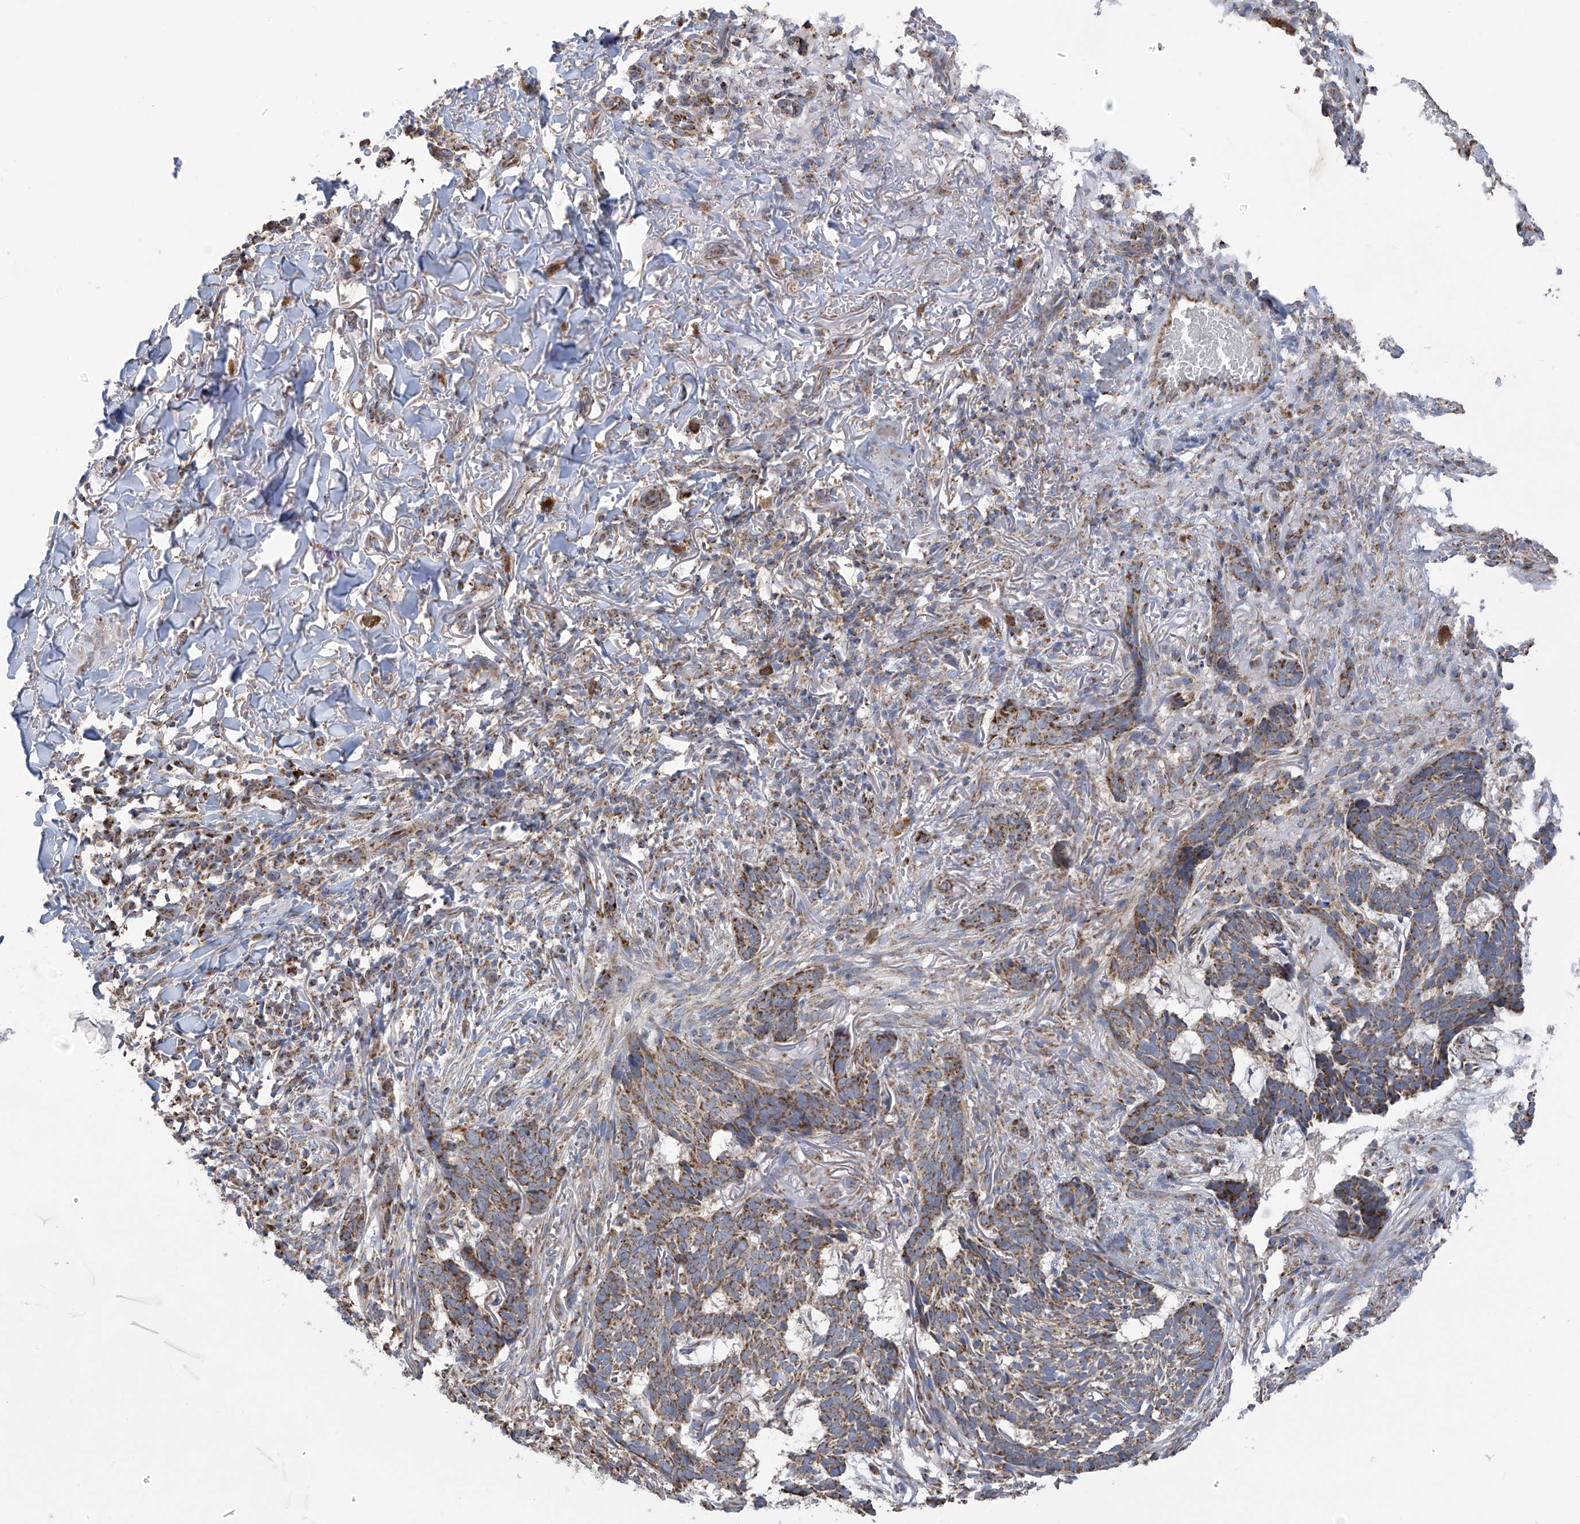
{"staining": {"intensity": "moderate", "quantity": ">75%", "location": "cytoplasmic/membranous"}, "tissue": "skin cancer", "cell_type": "Tumor cells", "image_type": "cancer", "snomed": [{"axis": "morphology", "description": "Basal cell carcinoma"}, {"axis": "topography", "description": "Skin"}], "caption": "A high-resolution photomicrograph shows IHC staining of basal cell carcinoma (skin), which exhibits moderate cytoplasmic/membranous expression in about >75% of tumor cells. The protein of interest is shown in brown color, while the nuclei are stained blue.", "gene": "PNPT1", "patient": {"sex": "male", "age": 85}}